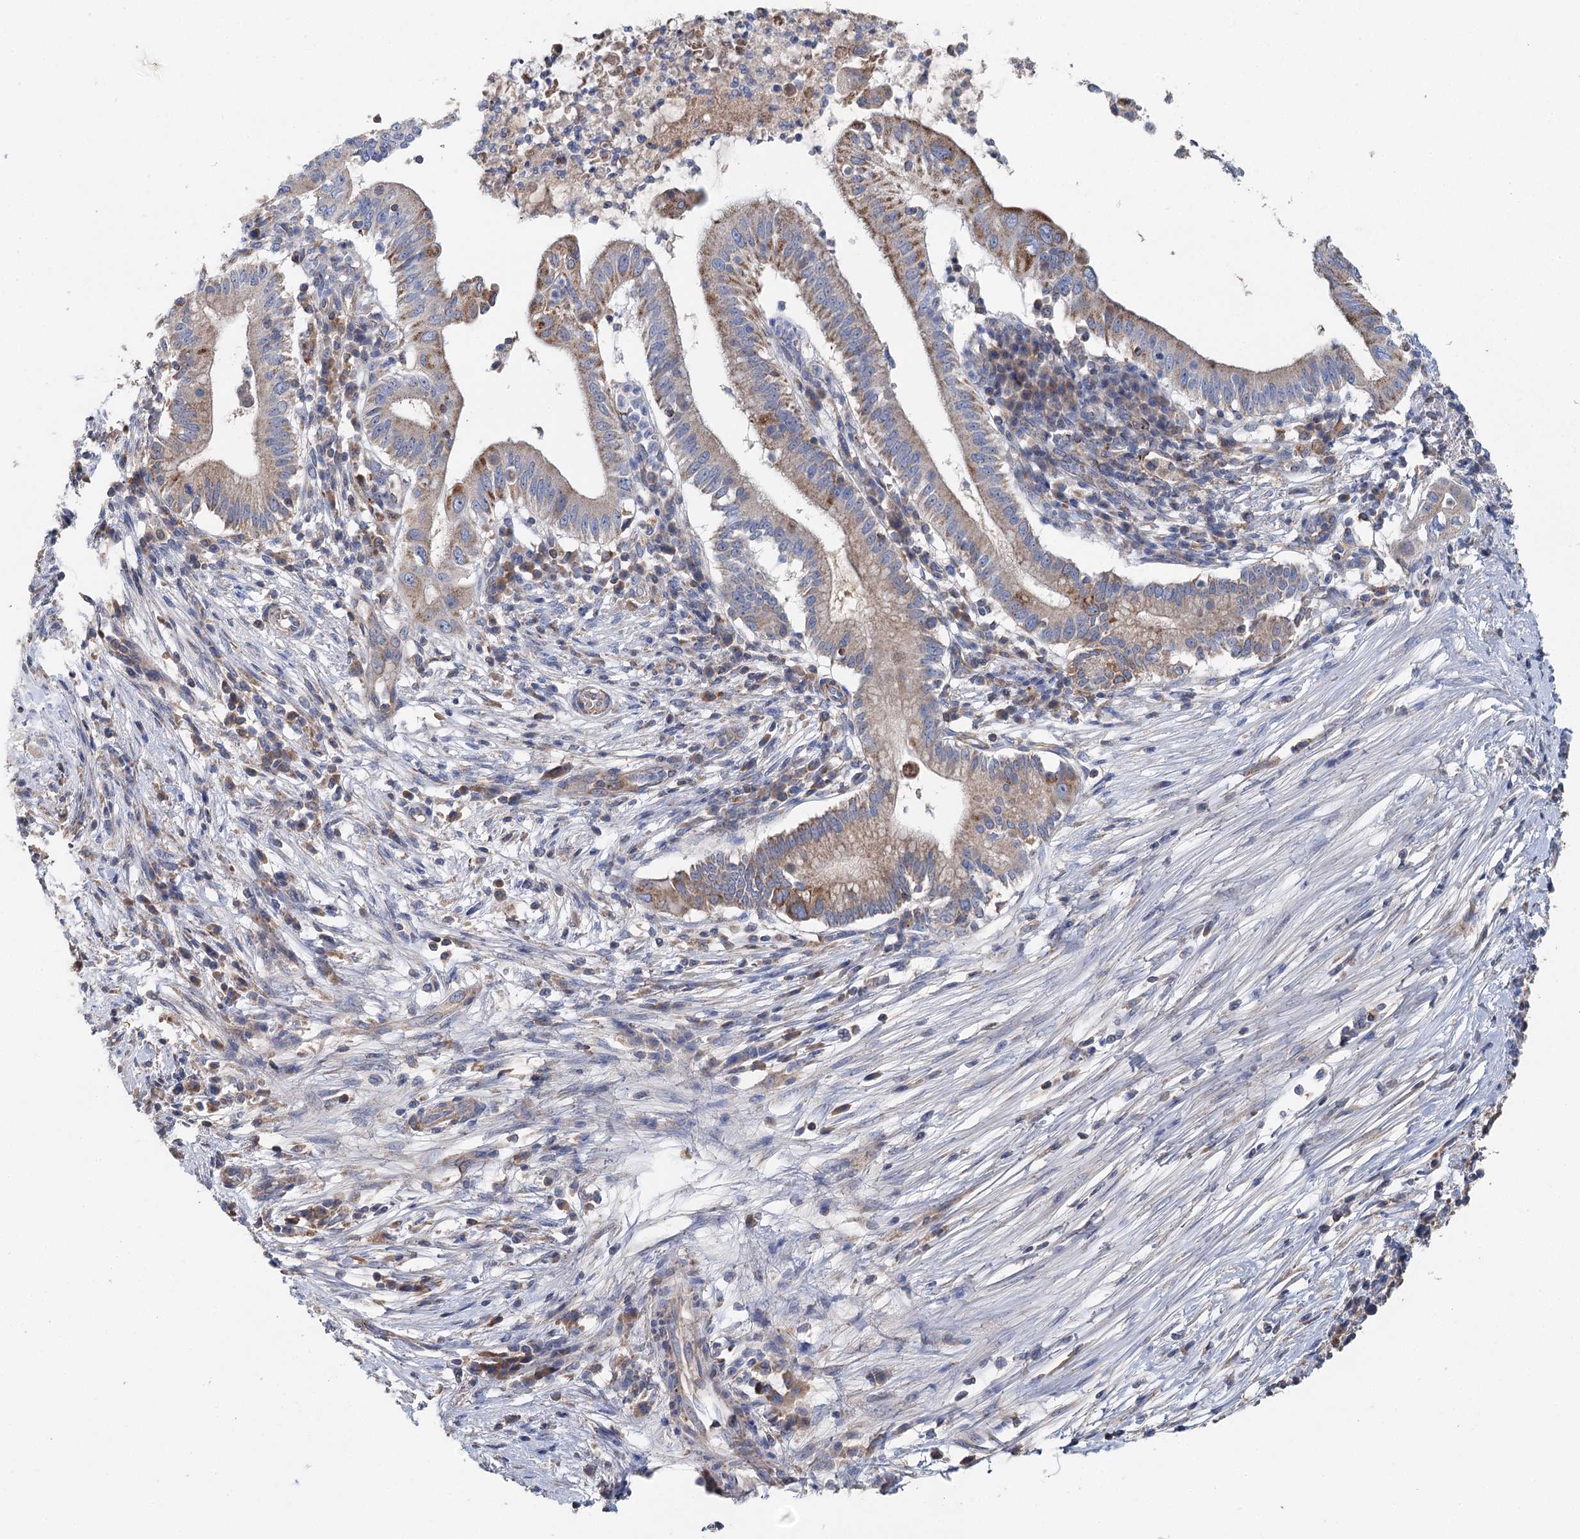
{"staining": {"intensity": "moderate", "quantity": ">75%", "location": "cytoplasmic/membranous"}, "tissue": "pancreatic cancer", "cell_type": "Tumor cells", "image_type": "cancer", "snomed": [{"axis": "morphology", "description": "Adenocarcinoma, NOS"}, {"axis": "topography", "description": "Pancreas"}], "caption": "Protein staining shows moderate cytoplasmic/membranous positivity in about >75% of tumor cells in pancreatic cancer.", "gene": "ANKRD16", "patient": {"sex": "male", "age": 68}}